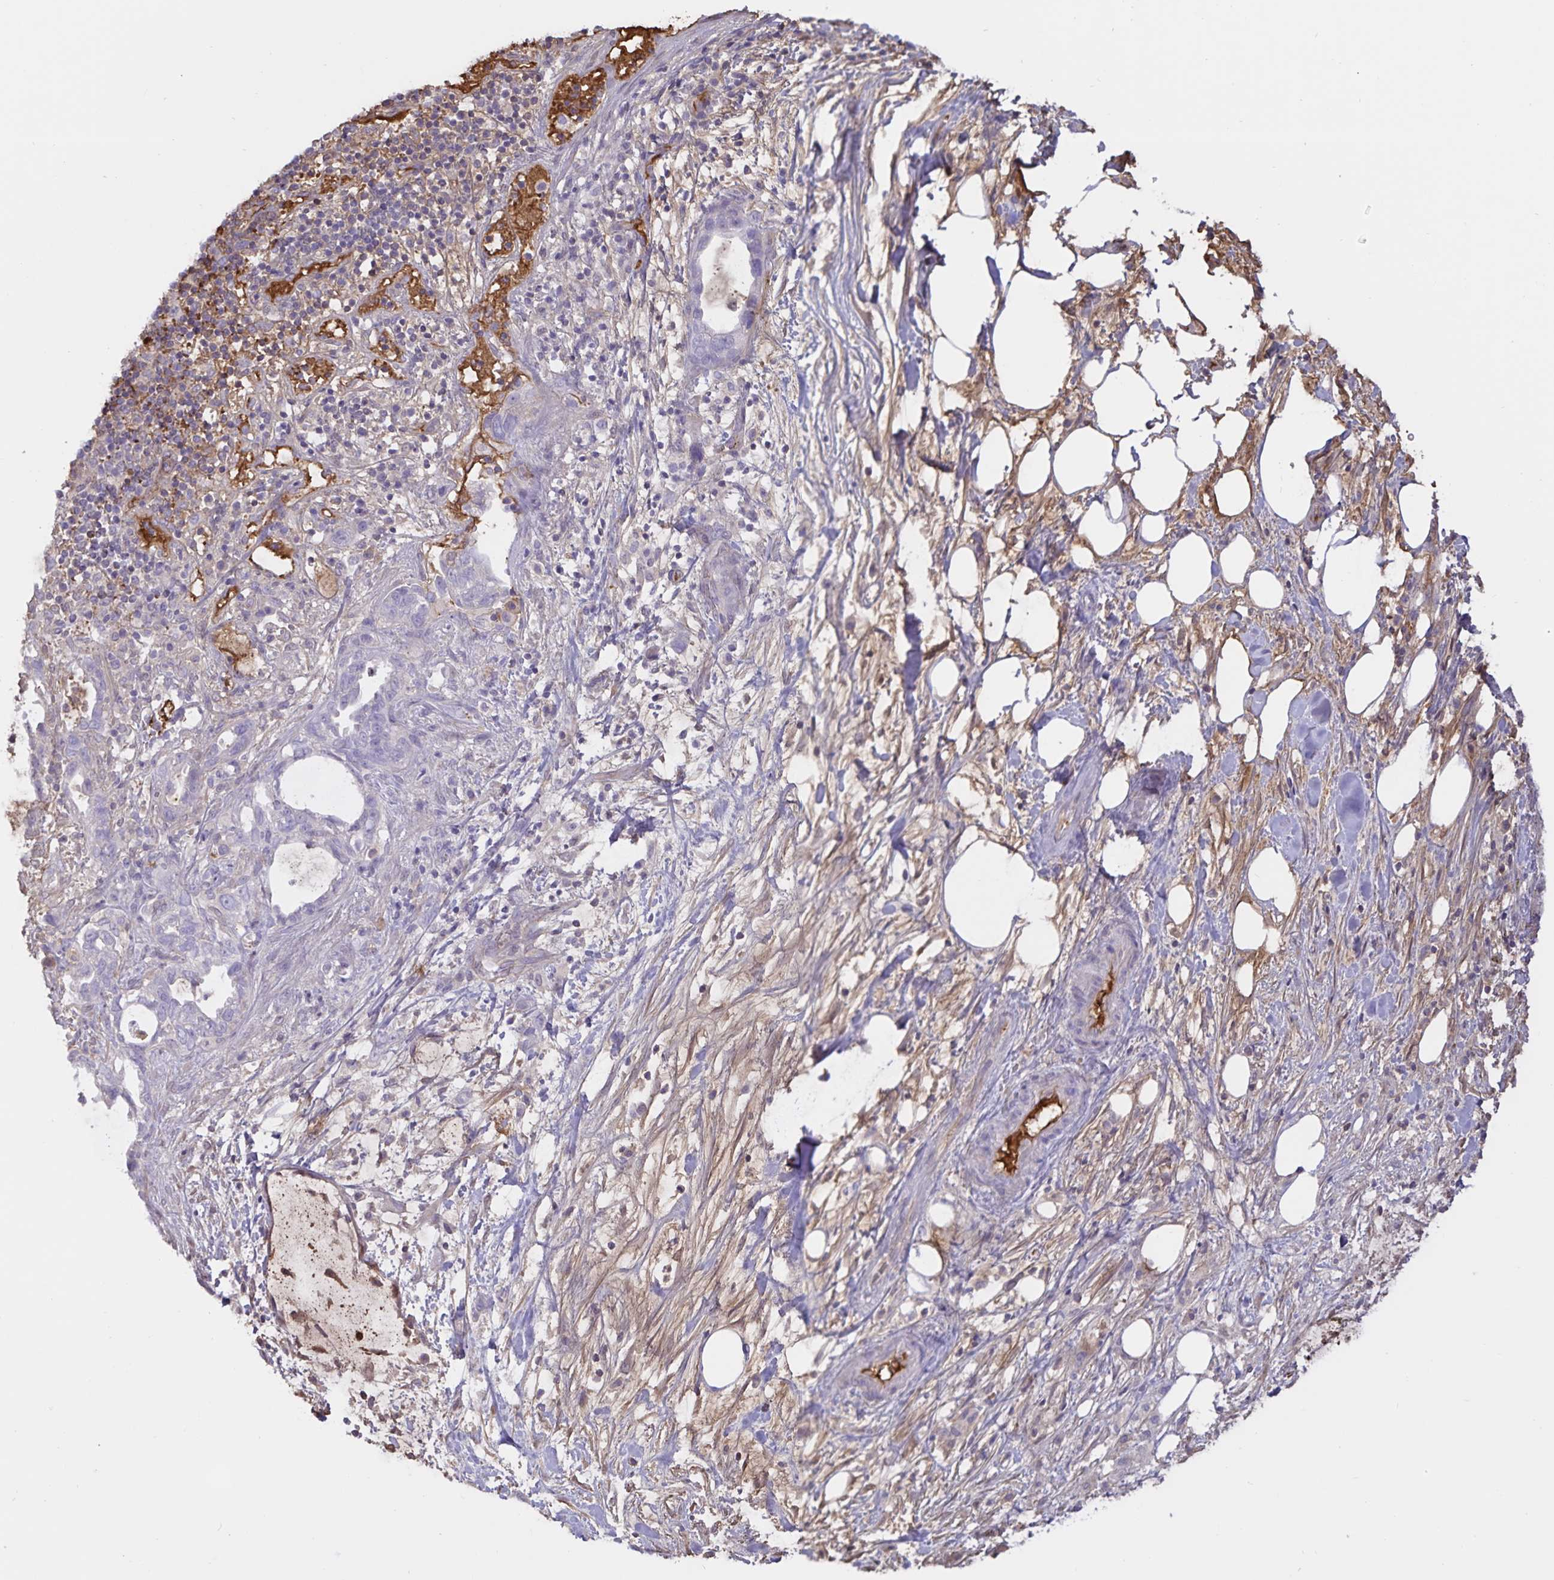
{"staining": {"intensity": "negative", "quantity": "none", "location": "none"}, "tissue": "pancreatic cancer", "cell_type": "Tumor cells", "image_type": "cancer", "snomed": [{"axis": "morphology", "description": "Adenocarcinoma, NOS"}, {"axis": "topography", "description": "Pancreas"}], "caption": "Pancreatic cancer was stained to show a protein in brown. There is no significant staining in tumor cells.", "gene": "FGG", "patient": {"sex": "male", "age": 70}}